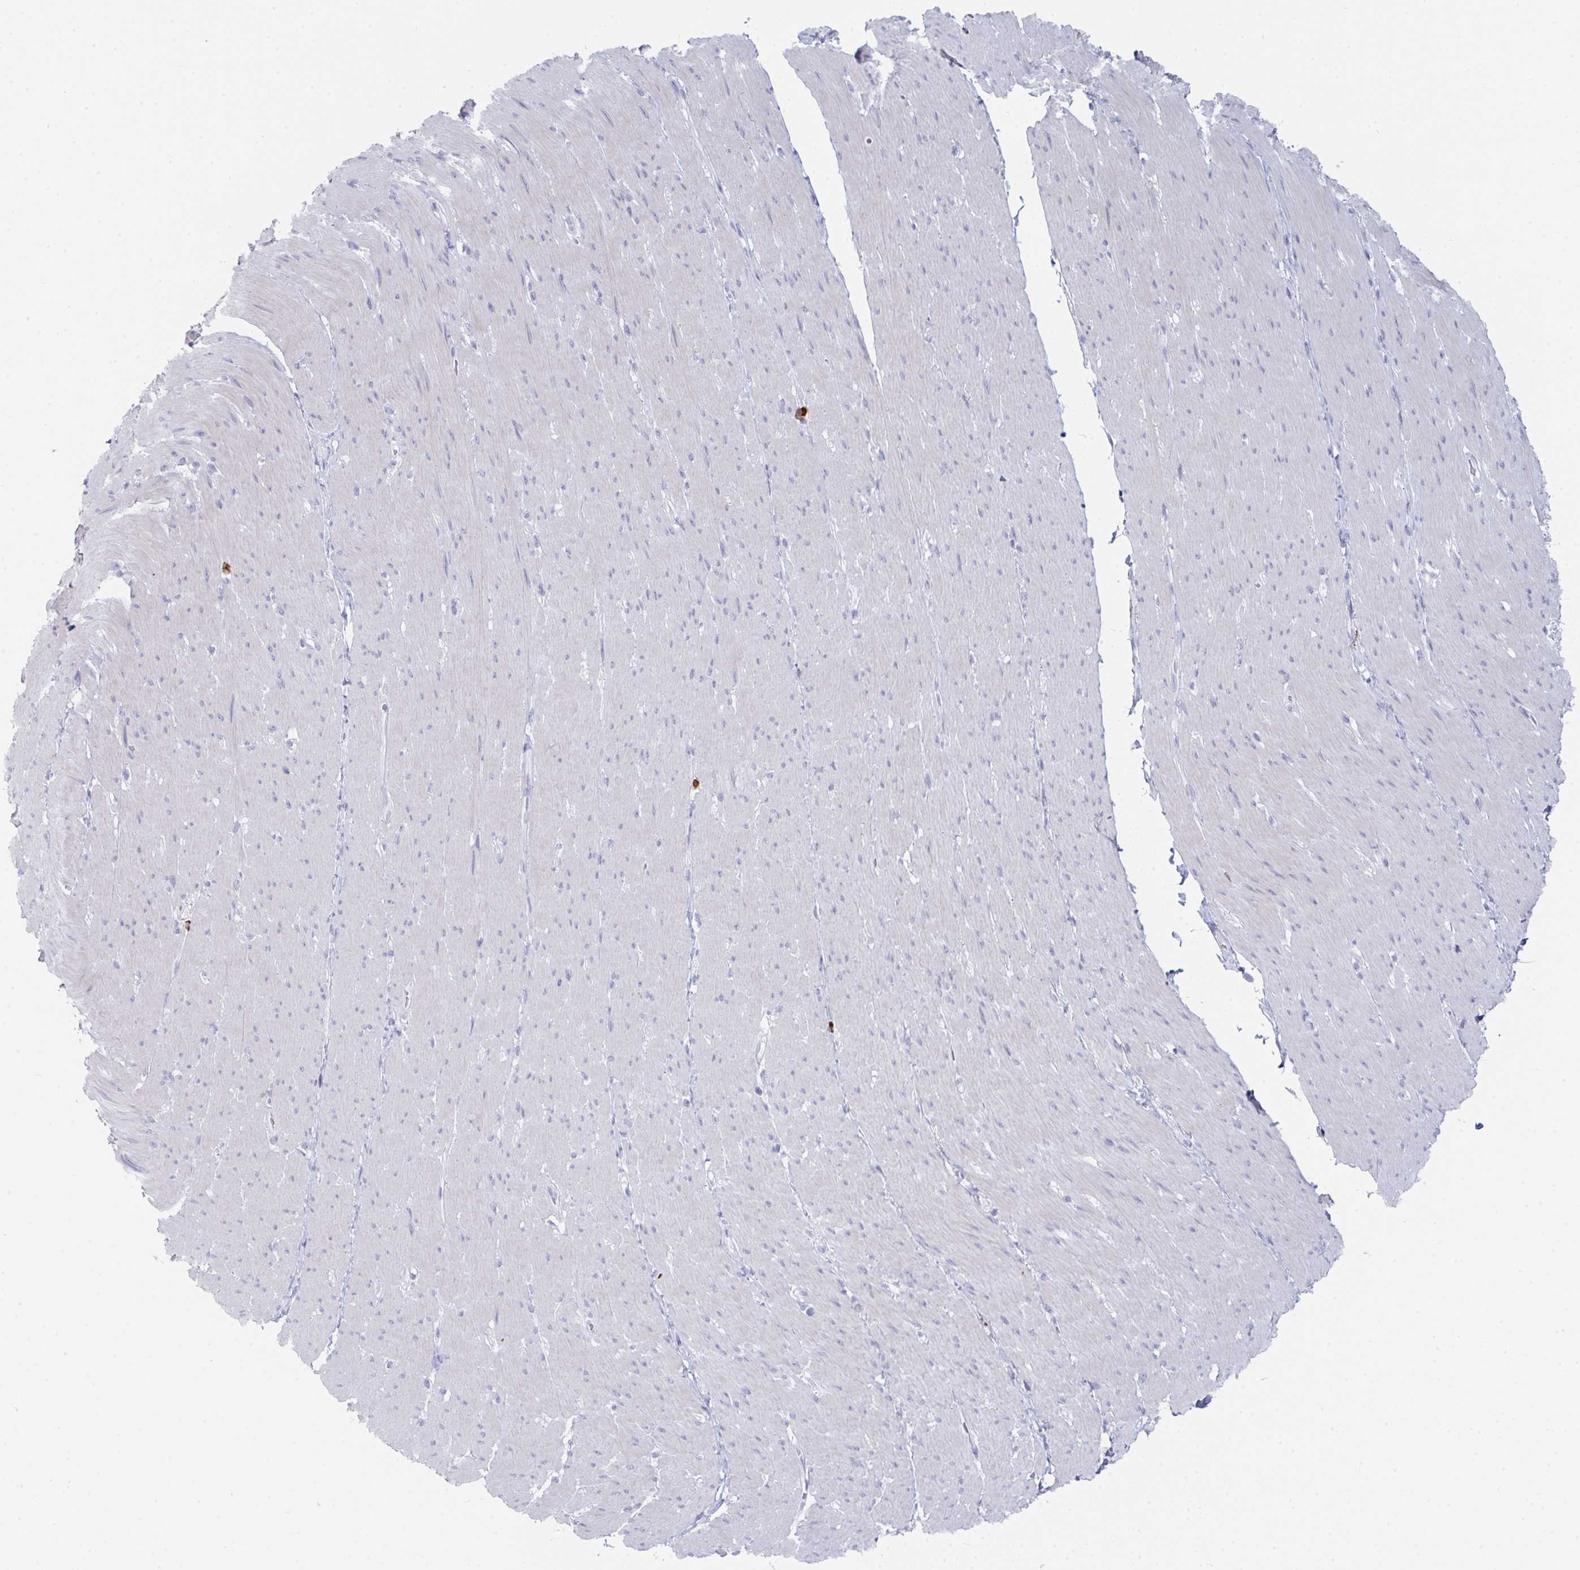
{"staining": {"intensity": "negative", "quantity": "none", "location": "none"}, "tissue": "smooth muscle", "cell_type": "Smooth muscle cells", "image_type": "normal", "snomed": [{"axis": "morphology", "description": "Normal tissue, NOS"}, {"axis": "topography", "description": "Smooth muscle"}, {"axis": "topography", "description": "Rectum"}], "caption": "Immunohistochemistry micrograph of normal smooth muscle: human smooth muscle stained with DAB exhibits no significant protein expression in smooth muscle cells.", "gene": "RUBCN", "patient": {"sex": "male", "age": 53}}